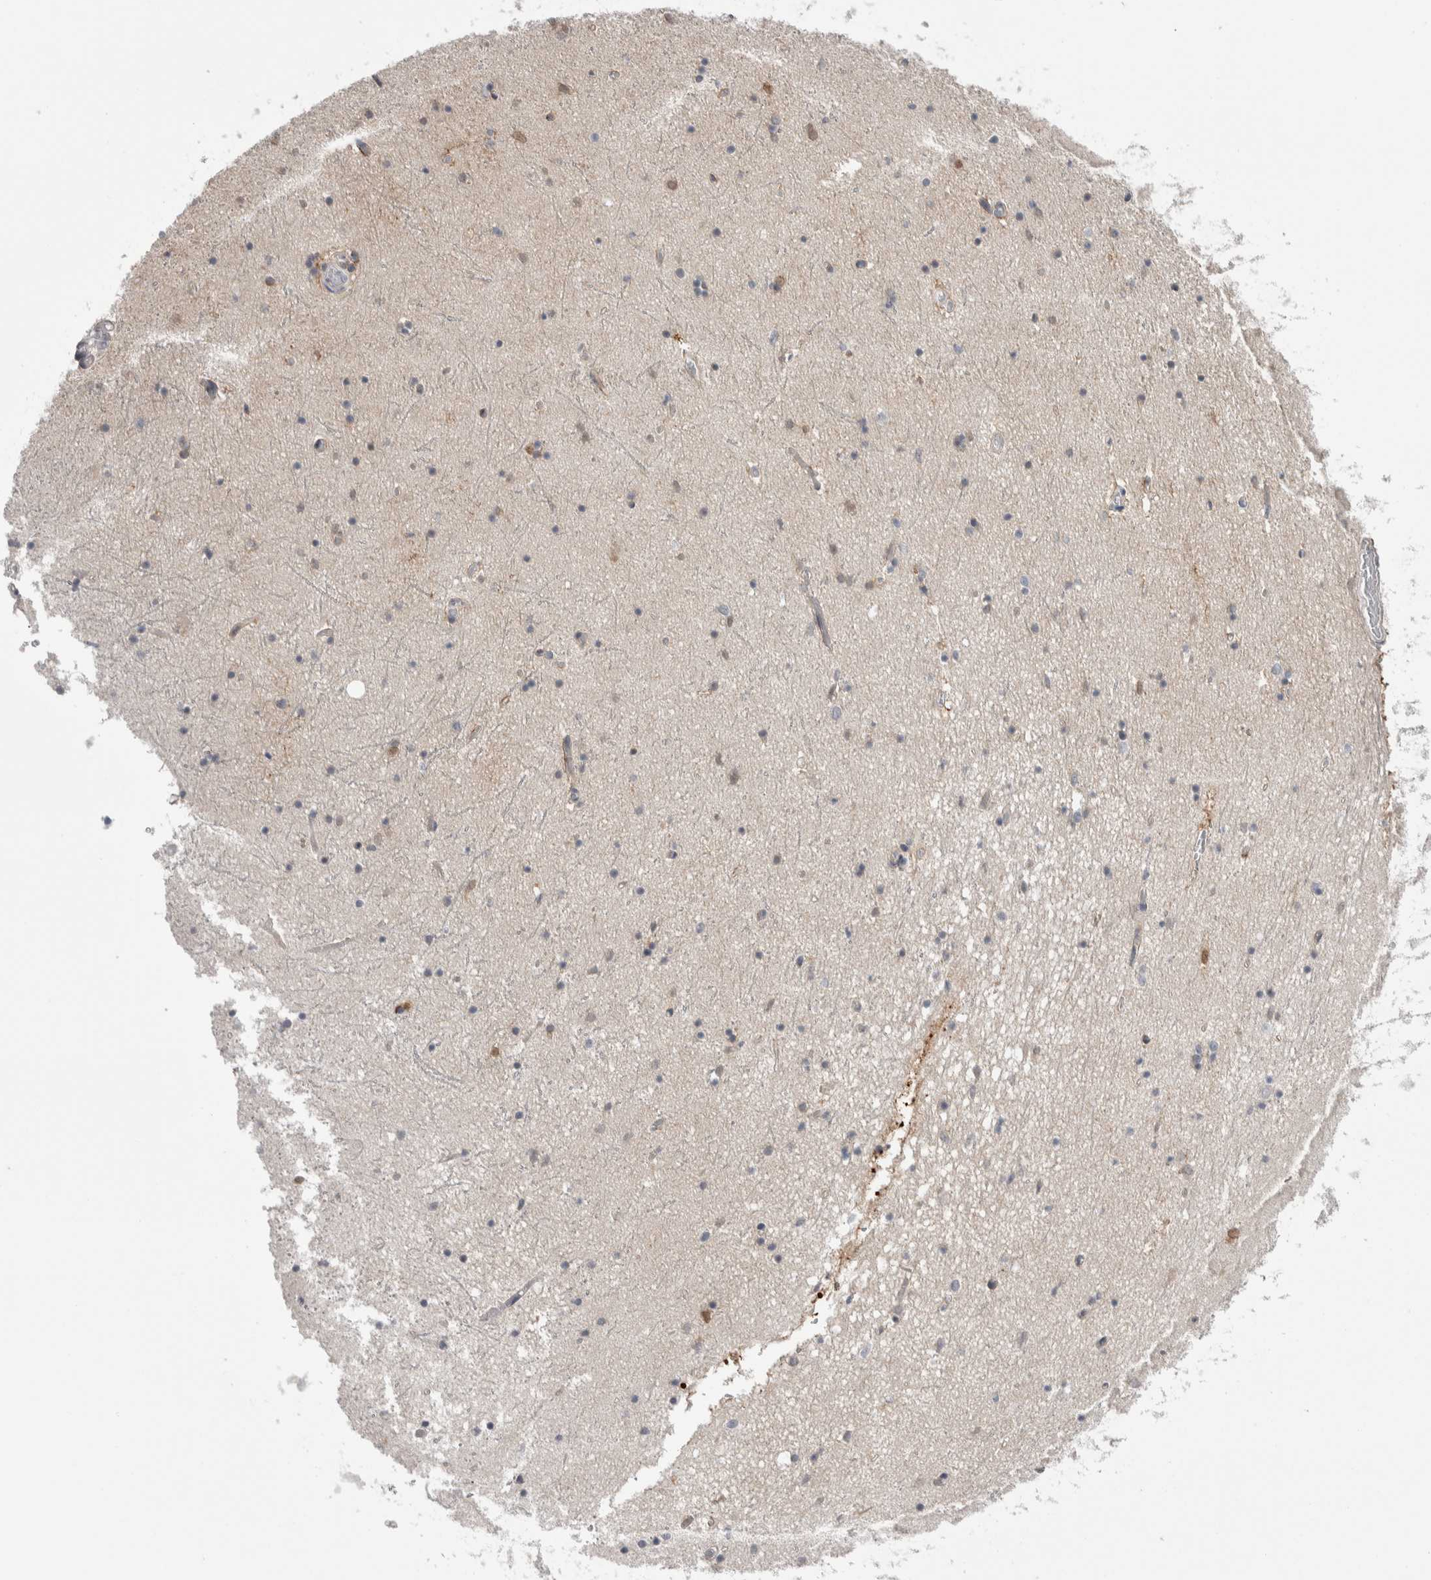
{"staining": {"intensity": "moderate", "quantity": "<25%", "location": "cytoplasmic/membranous,nuclear"}, "tissue": "hippocampus", "cell_type": "Glial cells", "image_type": "normal", "snomed": [{"axis": "morphology", "description": "Normal tissue, NOS"}, {"axis": "topography", "description": "Hippocampus"}], "caption": "Protein expression analysis of unremarkable hippocampus displays moderate cytoplasmic/membranous,nuclear expression in about <25% of glial cells. Immunohistochemistry stains the protein of interest in brown and the nuclei are stained blue.", "gene": "HTATIP2", "patient": {"sex": "male", "age": 70}}